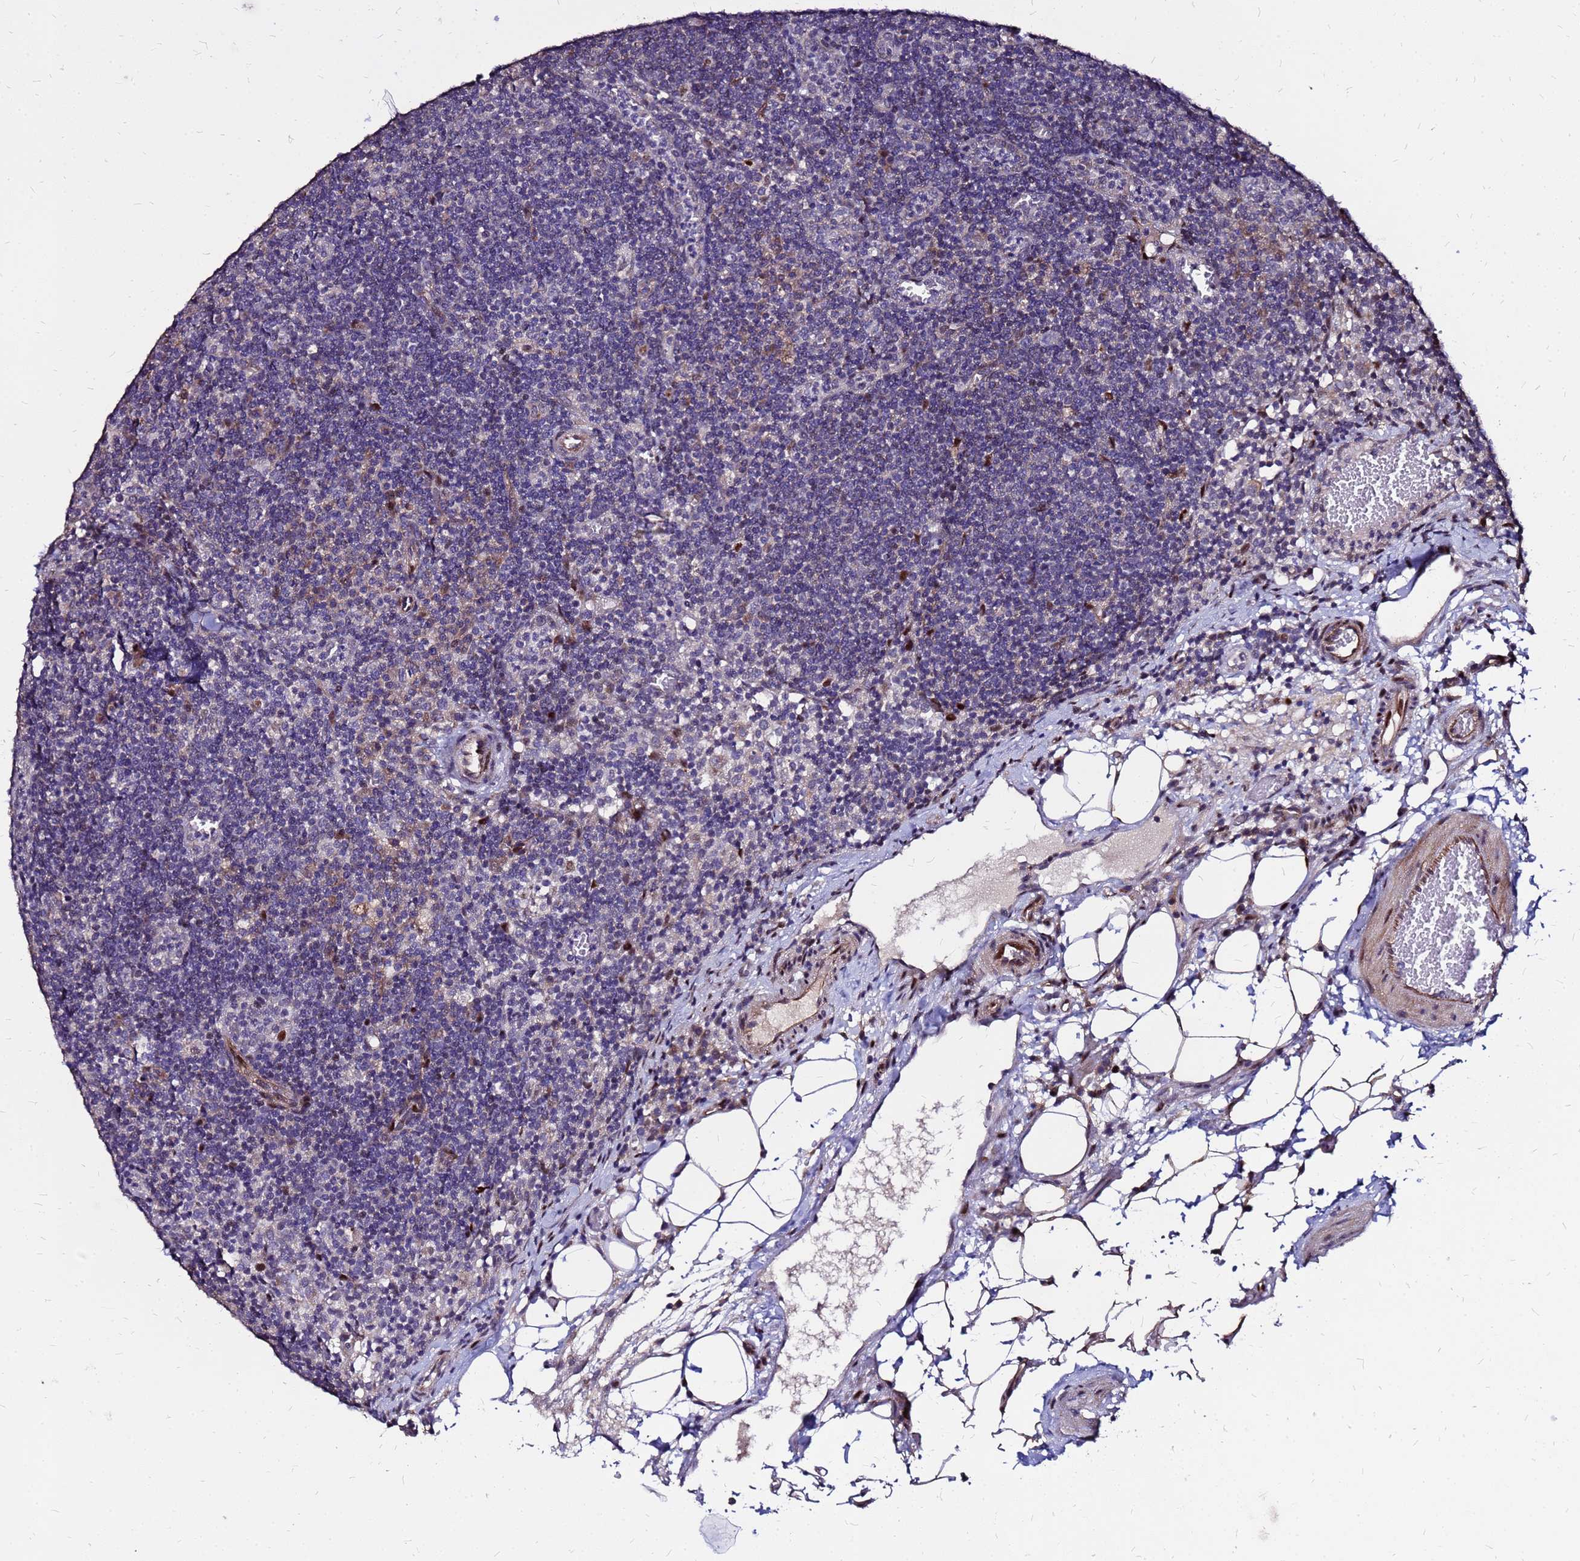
{"staining": {"intensity": "negative", "quantity": "none", "location": "none"}, "tissue": "lymph node", "cell_type": "Germinal center cells", "image_type": "normal", "snomed": [{"axis": "morphology", "description": "Normal tissue, NOS"}, {"axis": "topography", "description": "Lymph node"}], "caption": "An IHC histopathology image of benign lymph node is shown. There is no staining in germinal center cells of lymph node.", "gene": "ARHGEF35", "patient": {"sex": "female", "age": 27}}